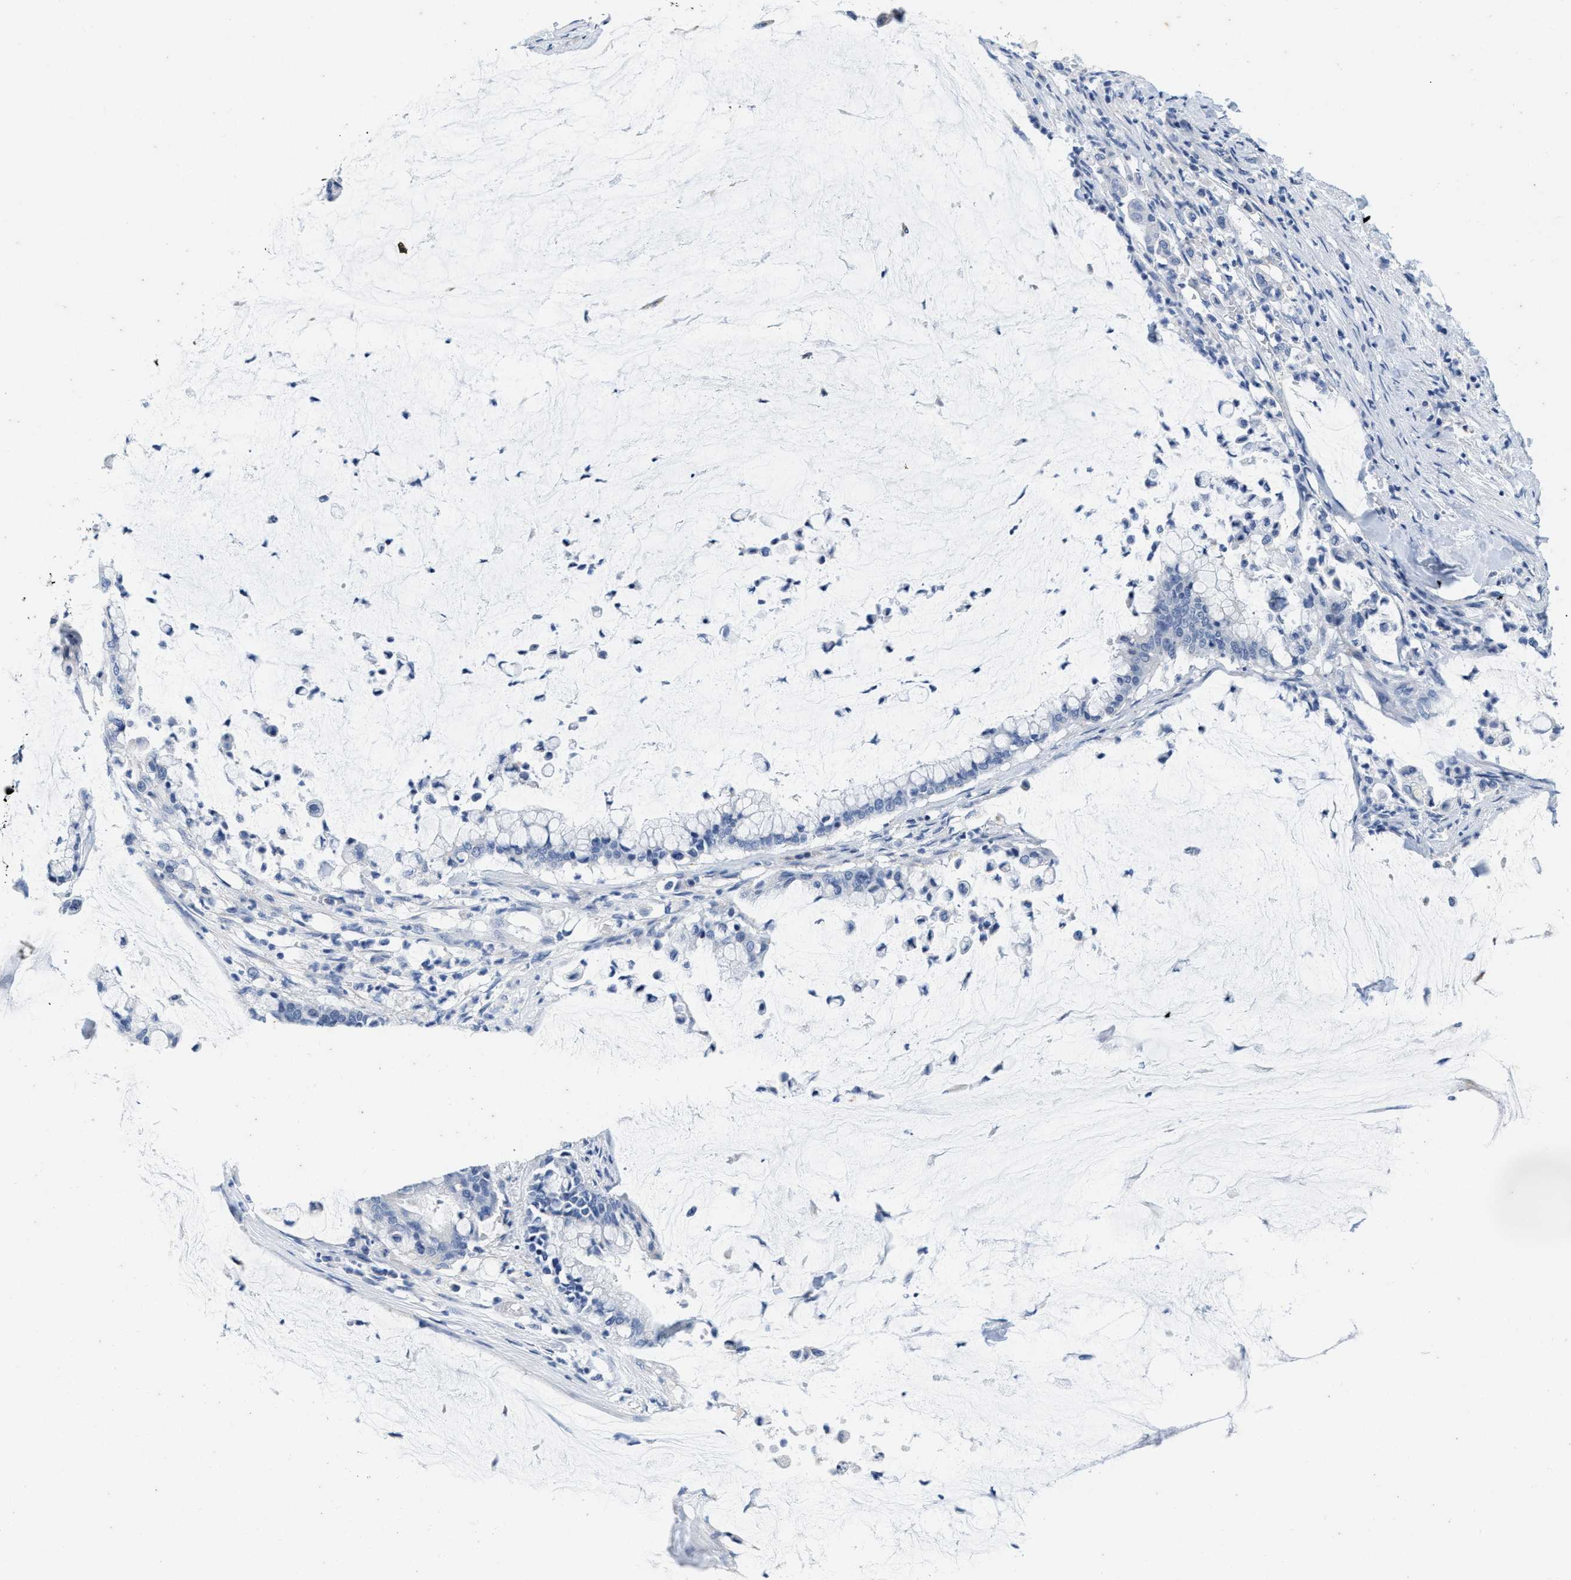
{"staining": {"intensity": "negative", "quantity": "none", "location": "none"}, "tissue": "pancreatic cancer", "cell_type": "Tumor cells", "image_type": "cancer", "snomed": [{"axis": "morphology", "description": "Adenocarcinoma, NOS"}, {"axis": "topography", "description": "Pancreas"}], "caption": "Tumor cells are negative for protein expression in human pancreatic cancer. (DAB IHC, high magnification).", "gene": "ABCB11", "patient": {"sex": "male", "age": 41}}